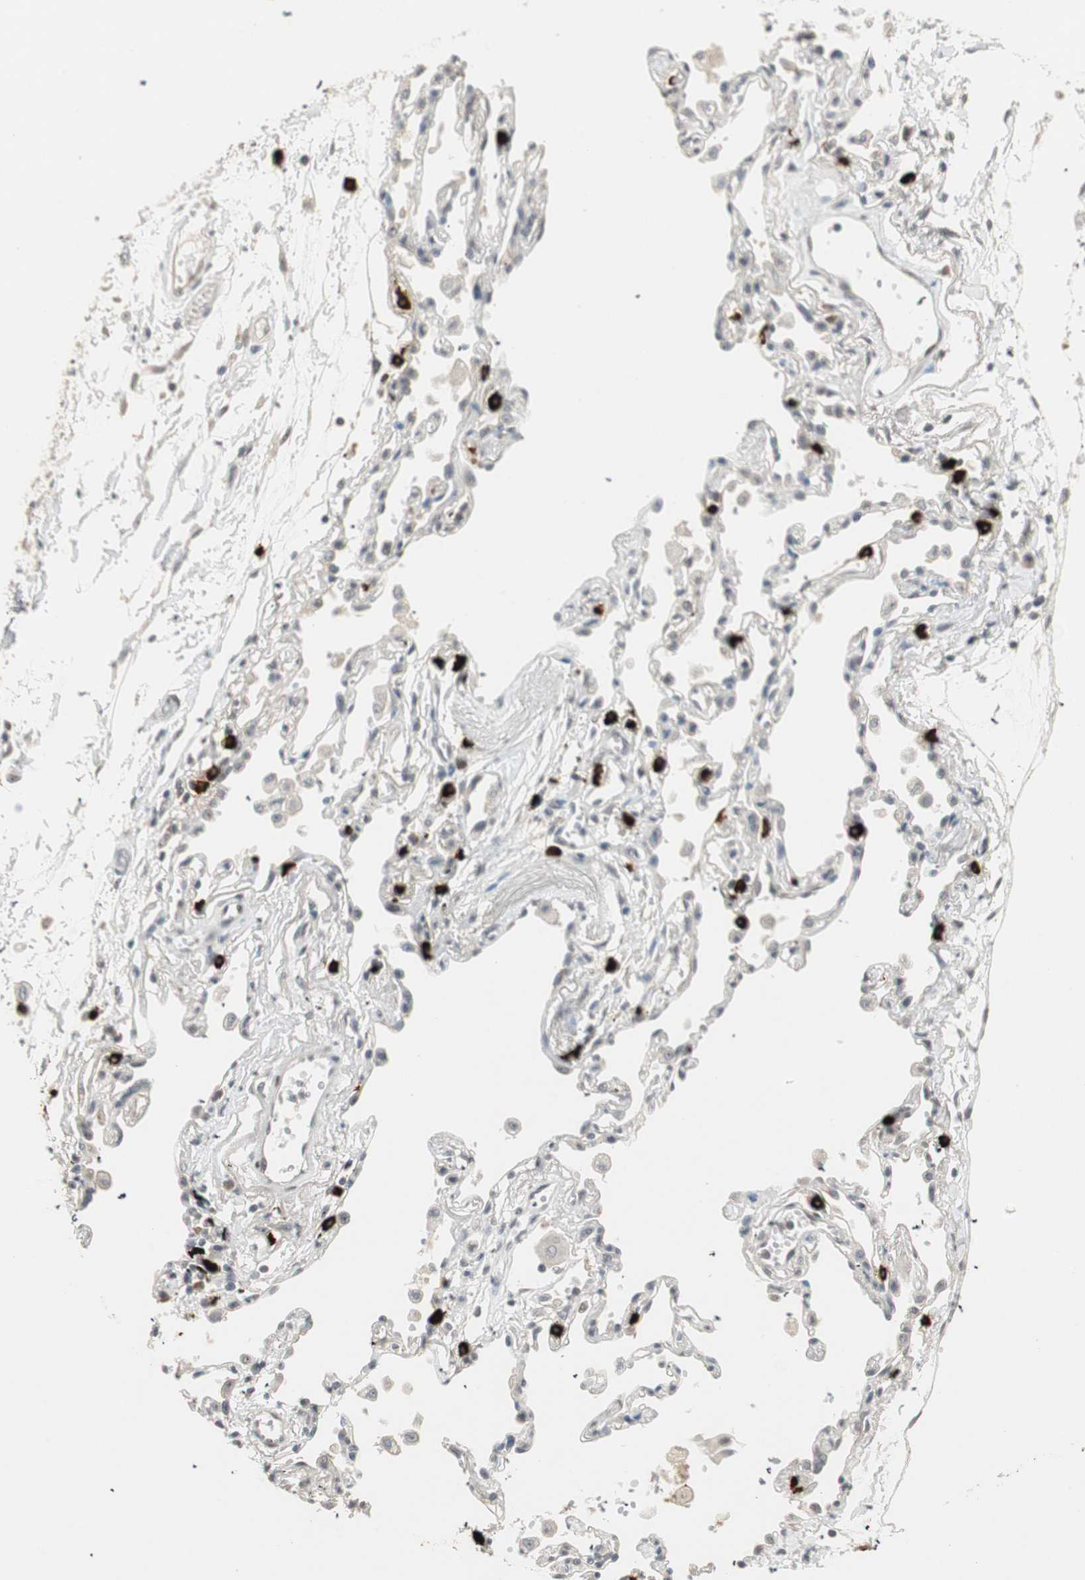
{"staining": {"intensity": "moderate", "quantity": "25%-75%", "location": "nuclear"}, "tissue": "adipose tissue", "cell_type": "Adipocytes", "image_type": "normal", "snomed": [{"axis": "morphology", "description": "Normal tissue, NOS"}, {"axis": "morphology", "description": "Adenocarcinoma, NOS"}, {"axis": "topography", "description": "Cartilage tissue"}, {"axis": "topography", "description": "Bronchus"}, {"axis": "topography", "description": "Lung"}], "caption": "Immunohistochemistry (IHC) of benign human adipose tissue exhibits medium levels of moderate nuclear positivity in about 25%-75% of adipocytes.", "gene": "ETV4", "patient": {"sex": "female", "age": 67}}